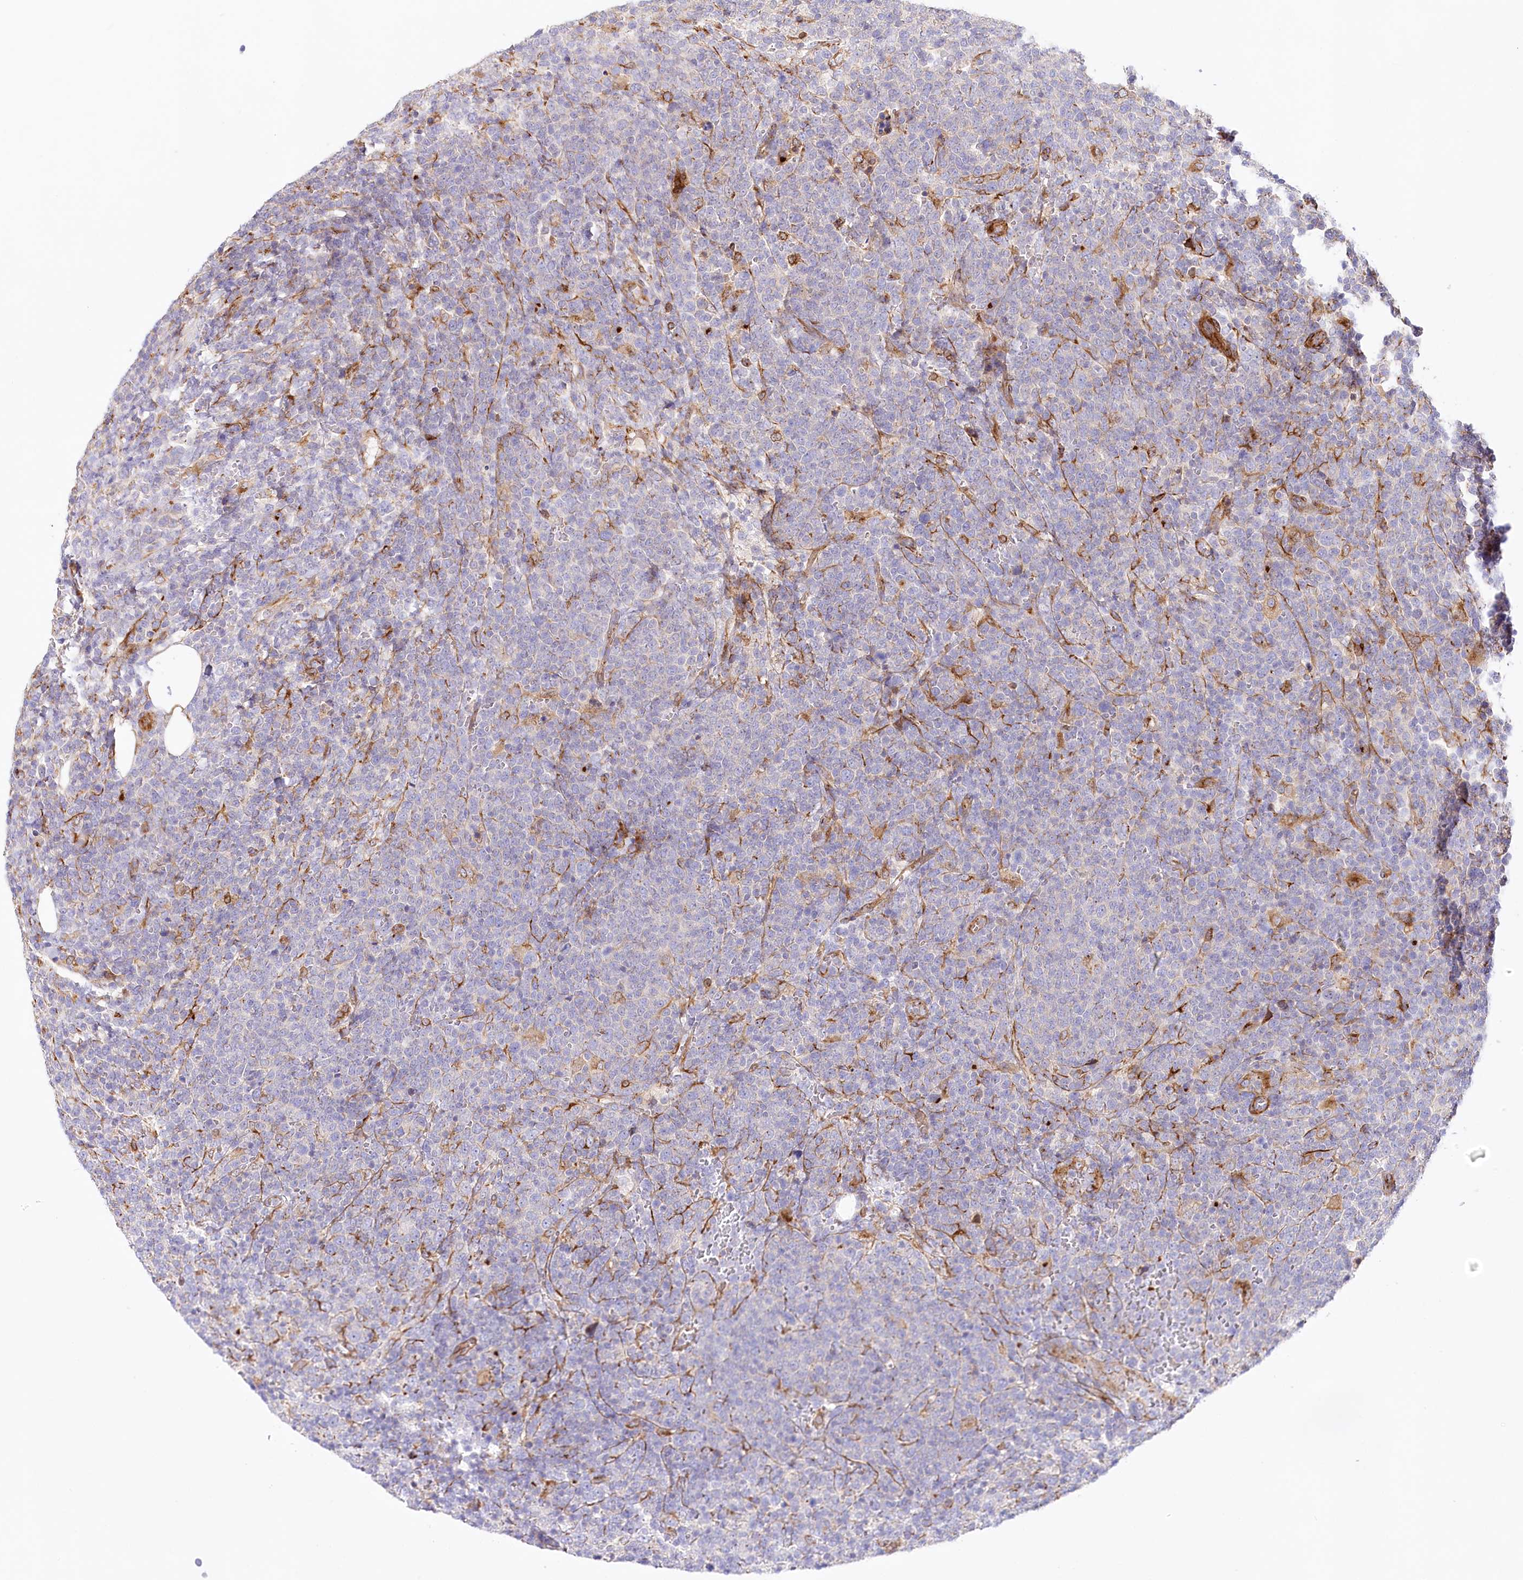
{"staining": {"intensity": "negative", "quantity": "none", "location": "none"}, "tissue": "lymphoma", "cell_type": "Tumor cells", "image_type": "cancer", "snomed": [{"axis": "morphology", "description": "Malignant lymphoma, non-Hodgkin's type, High grade"}, {"axis": "topography", "description": "Lymph node"}], "caption": "Tumor cells are negative for protein expression in human lymphoma.", "gene": "ABRAXAS2", "patient": {"sex": "male", "age": 61}}